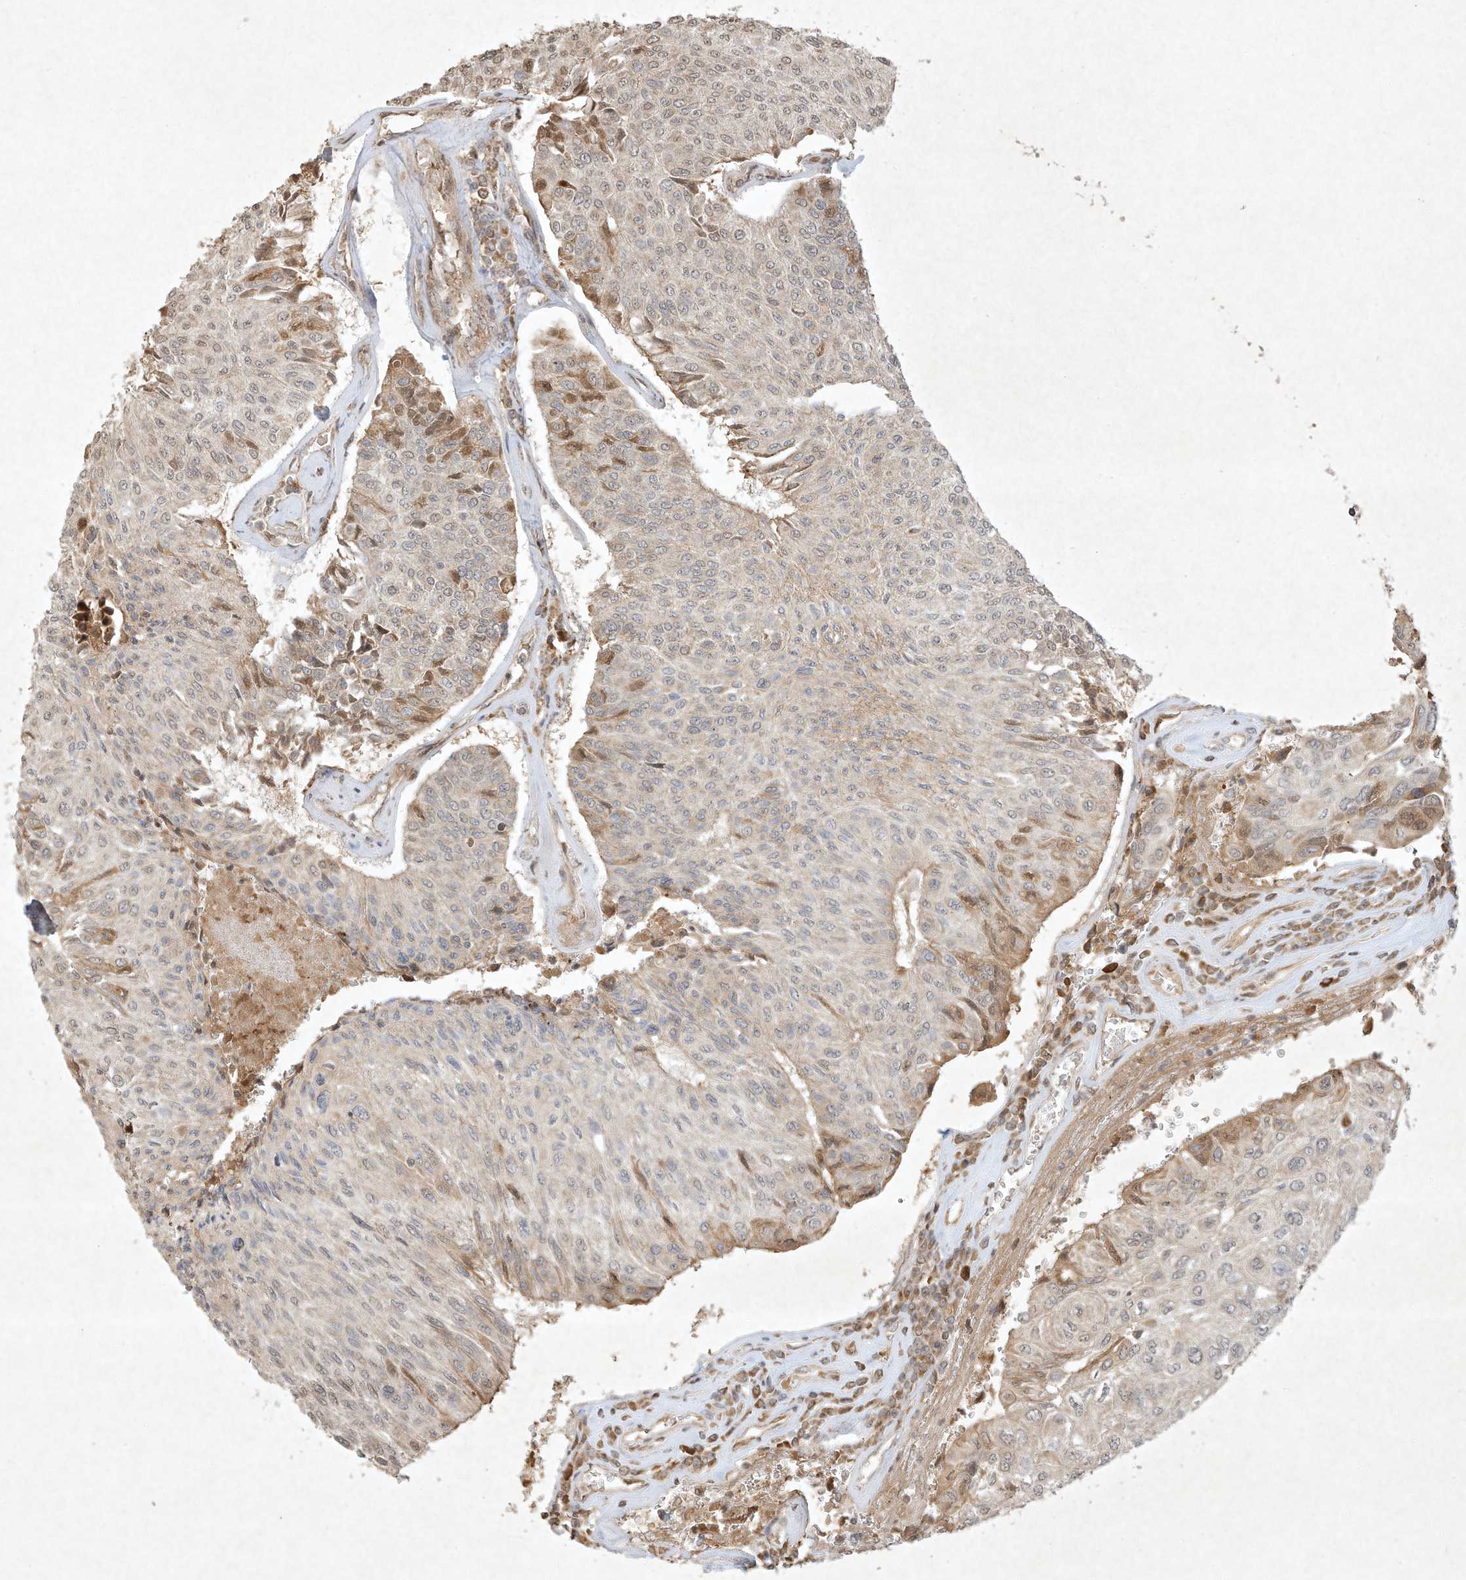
{"staining": {"intensity": "weak", "quantity": "25%-75%", "location": "cytoplasmic/membranous"}, "tissue": "urothelial cancer", "cell_type": "Tumor cells", "image_type": "cancer", "snomed": [{"axis": "morphology", "description": "Urothelial carcinoma, High grade"}, {"axis": "topography", "description": "Urinary bladder"}], "caption": "Urothelial cancer stained with a protein marker displays weak staining in tumor cells.", "gene": "BTRC", "patient": {"sex": "male", "age": 66}}